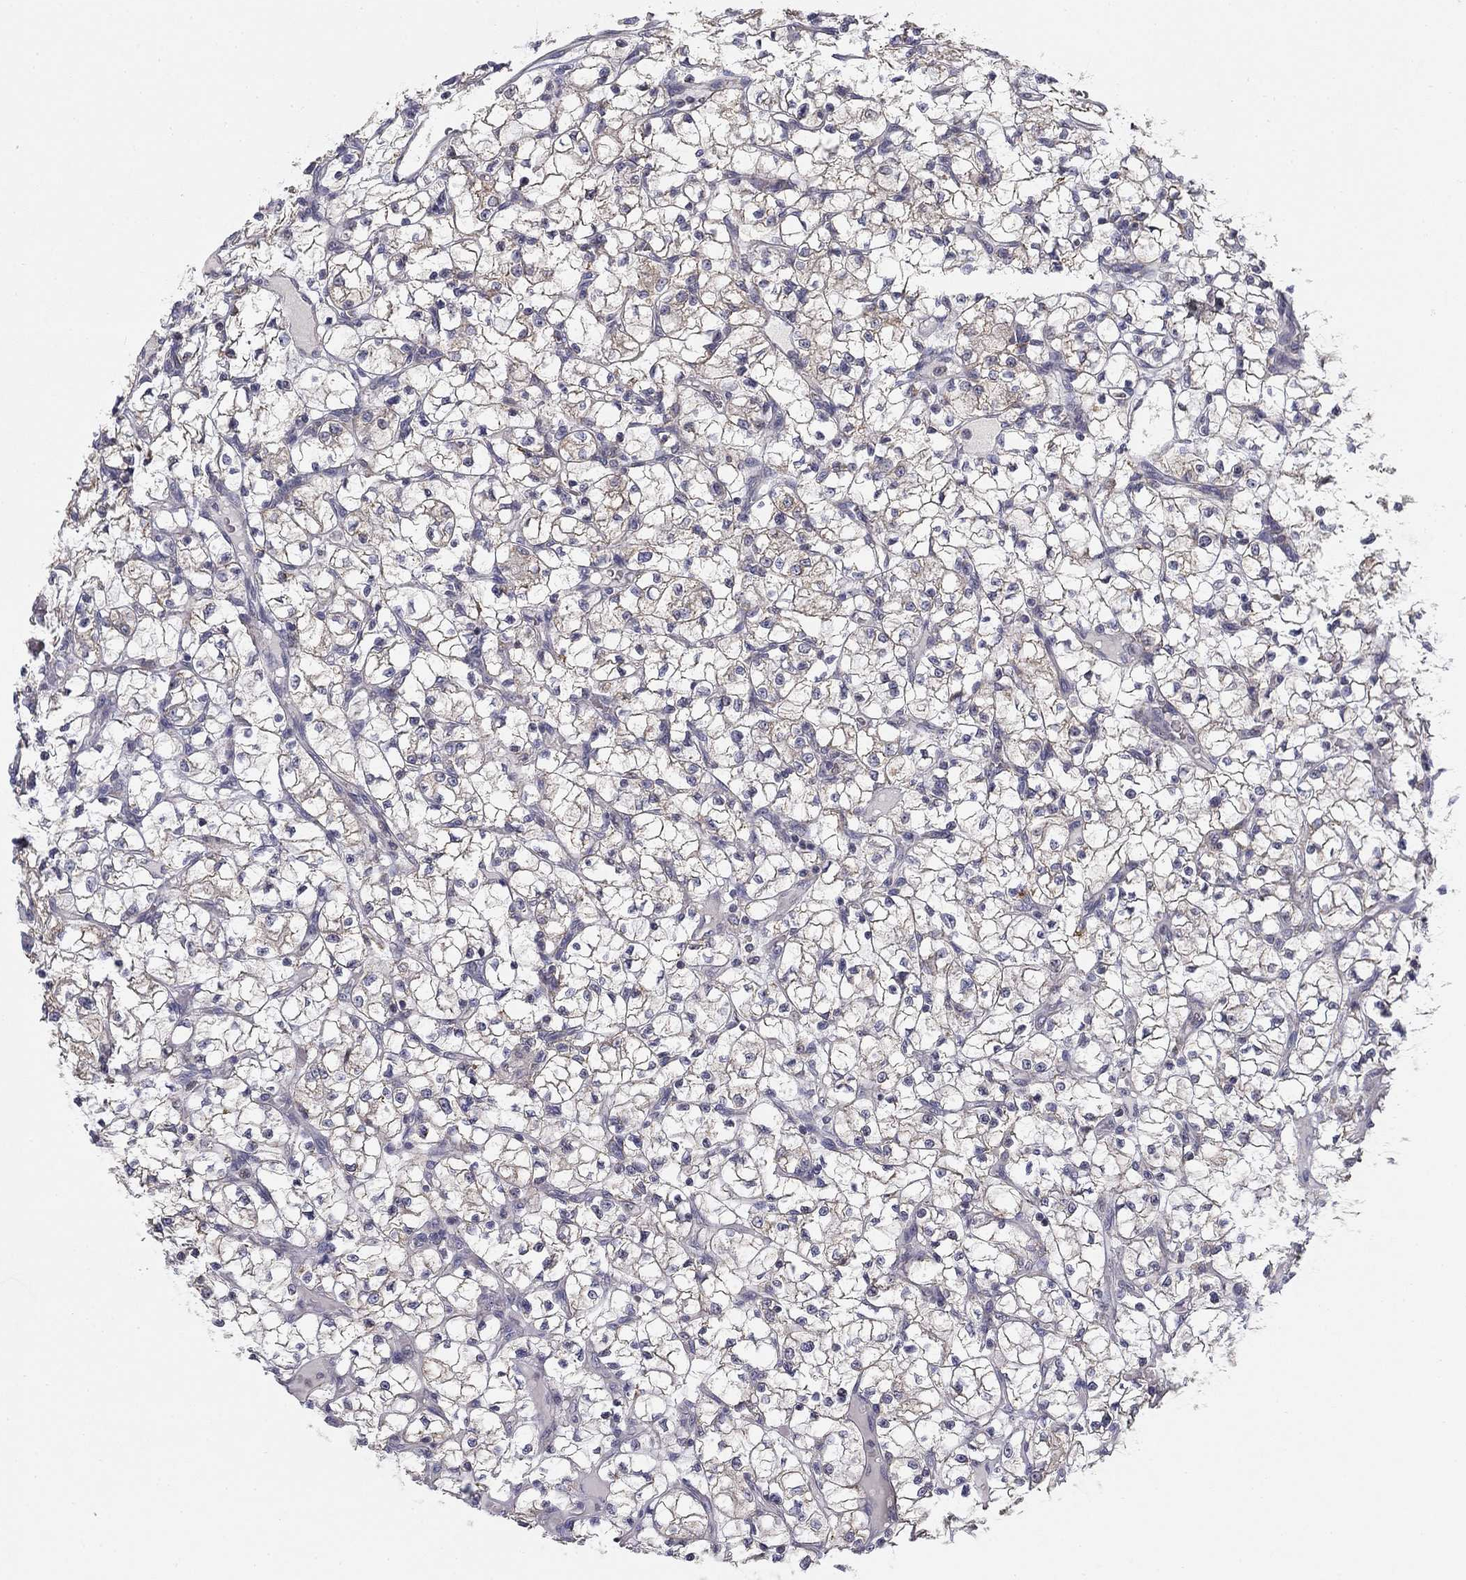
{"staining": {"intensity": "negative", "quantity": "none", "location": "none"}, "tissue": "renal cancer", "cell_type": "Tumor cells", "image_type": "cancer", "snomed": [{"axis": "morphology", "description": "Adenocarcinoma, NOS"}, {"axis": "topography", "description": "Kidney"}], "caption": "Micrograph shows no significant protein staining in tumor cells of renal cancer (adenocarcinoma). (DAB (3,3'-diaminobenzidine) IHC visualized using brightfield microscopy, high magnification).", "gene": "SLC2A9", "patient": {"sex": "female", "age": 64}}